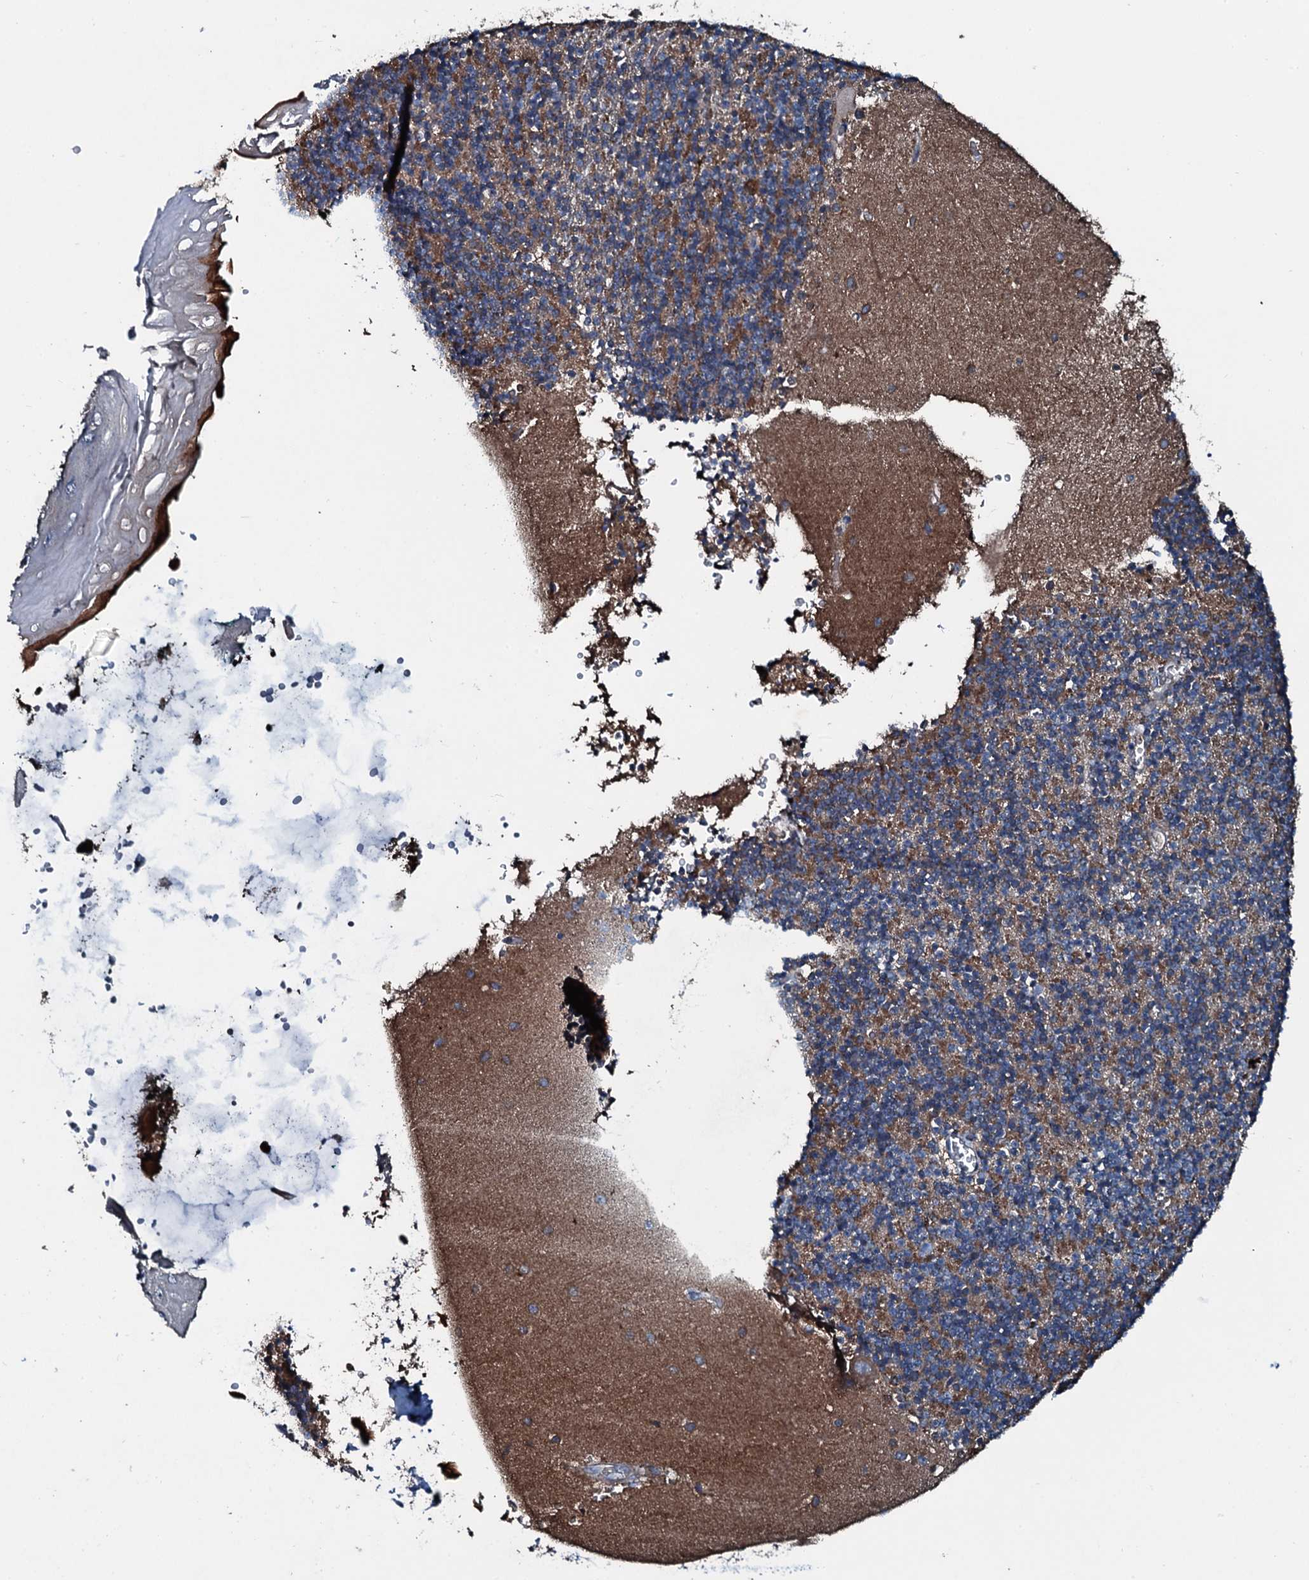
{"staining": {"intensity": "moderate", "quantity": "25%-75%", "location": "cytoplasmic/membranous"}, "tissue": "cerebellum", "cell_type": "Cells in granular layer", "image_type": "normal", "snomed": [{"axis": "morphology", "description": "Normal tissue, NOS"}, {"axis": "topography", "description": "Cerebellum"}], "caption": "Protein staining exhibits moderate cytoplasmic/membranous expression in approximately 25%-75% of cells in granular layer in benign cerebellum. The staining was performed using DAB (3,3'-diaminobenzidine) to visualize the protein expression in brown, while the nuclei were stained in blue with hematoxylin (Magnification: 20x).", "gene": "ACSS3", "patient": {"sex": "male", "age": 54}}